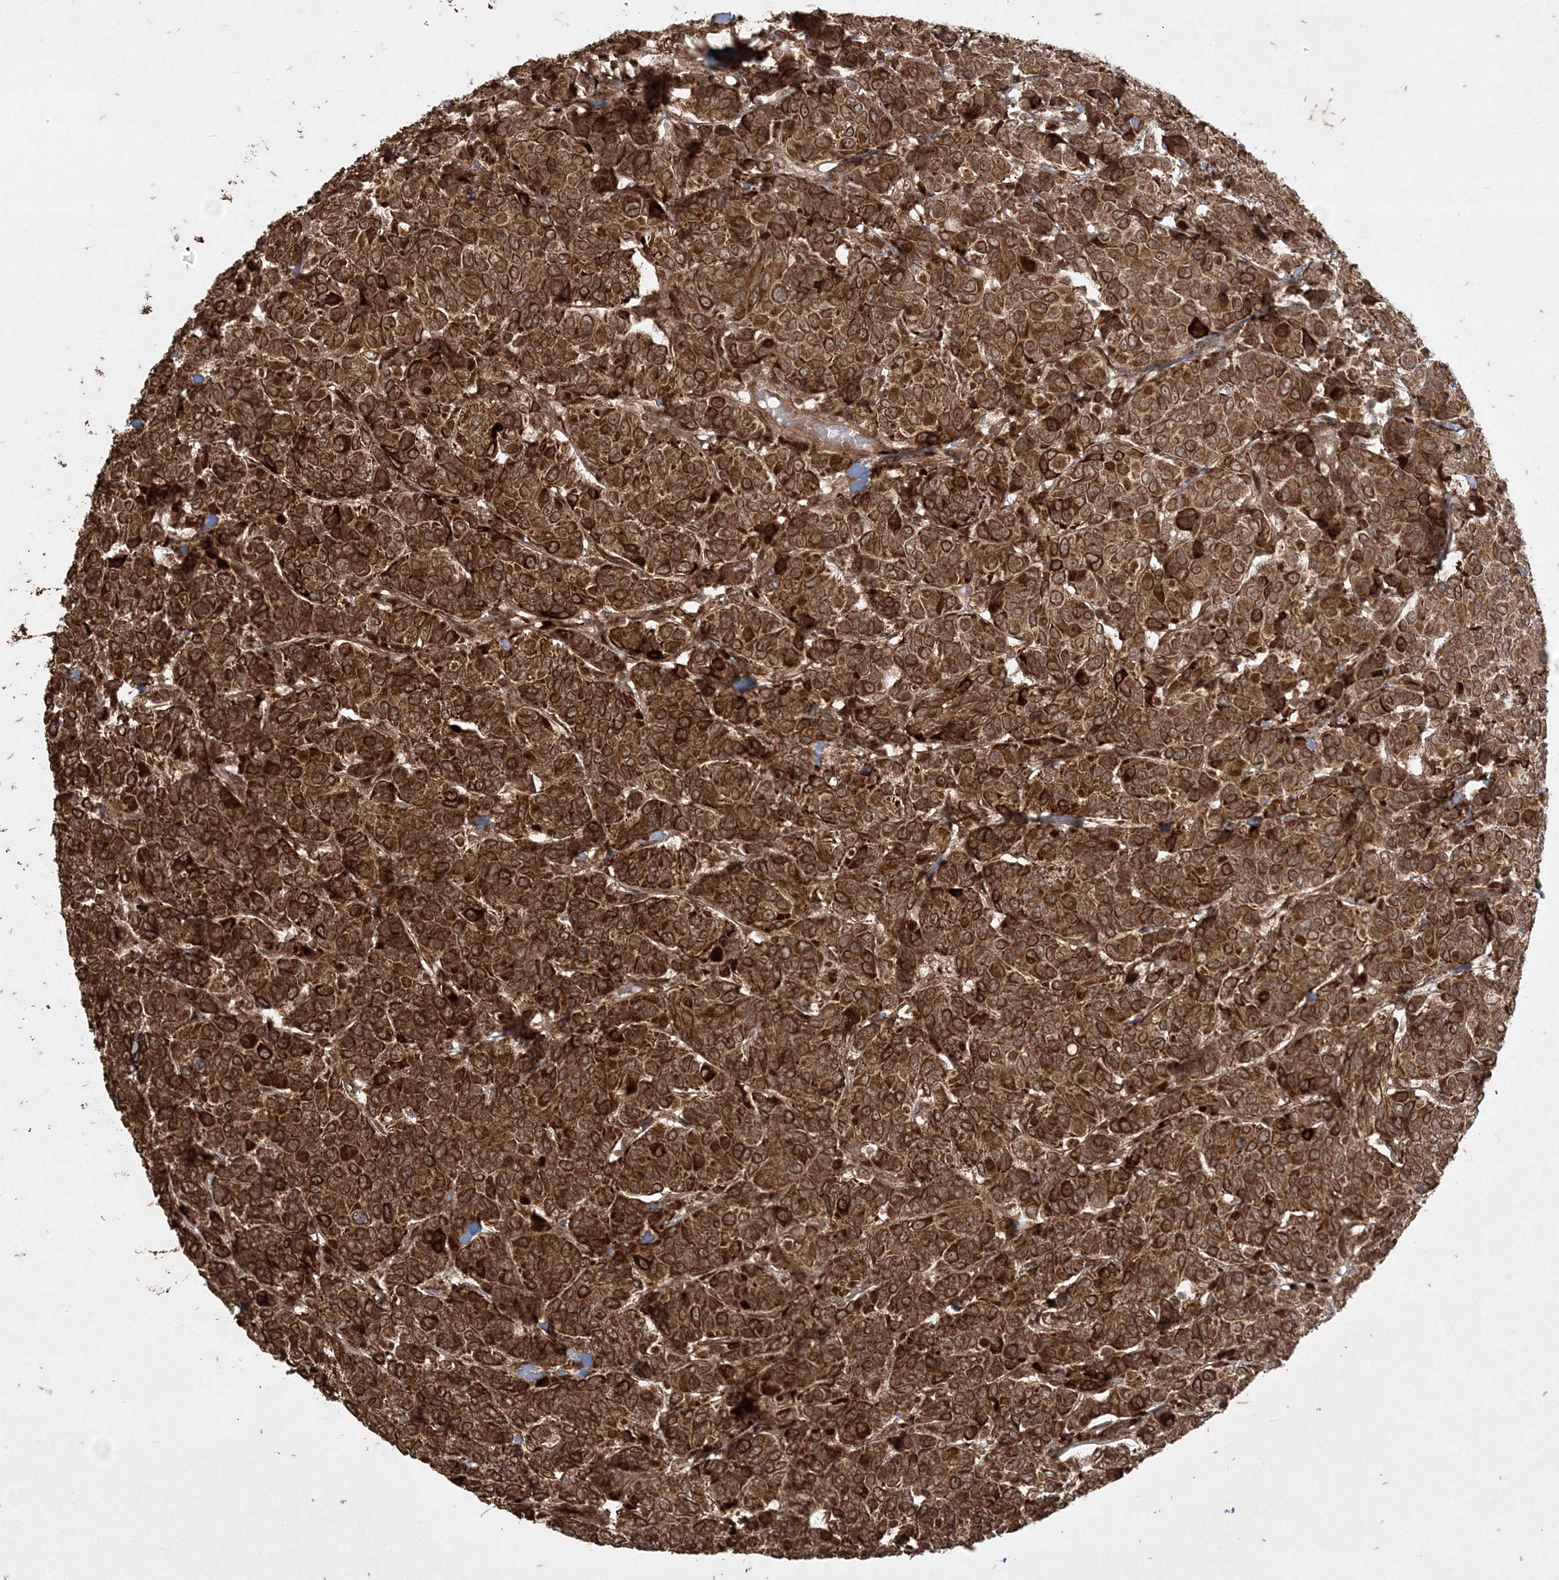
{"staining": {"intensity": "strong", "quantity": ">75%", "location": "cytoplasmic/membranous"}, "tissue": "breast cancer", "cell_type": "Tumor cells", "image_type": "cancer", "snomed": [{"axis": "morphology", "description": "Duct carcinoma"}, {"axis": "topography", "description": "Breast"}], "caption": "Tumor cells demonstrate strong cytoplasmic/membranous positivity in approximately >75% of cells in breast cancer (infiltrating ductal carcinoma).", "gene": "RRAS", "patient": {"sex": "female", "age": 55}}